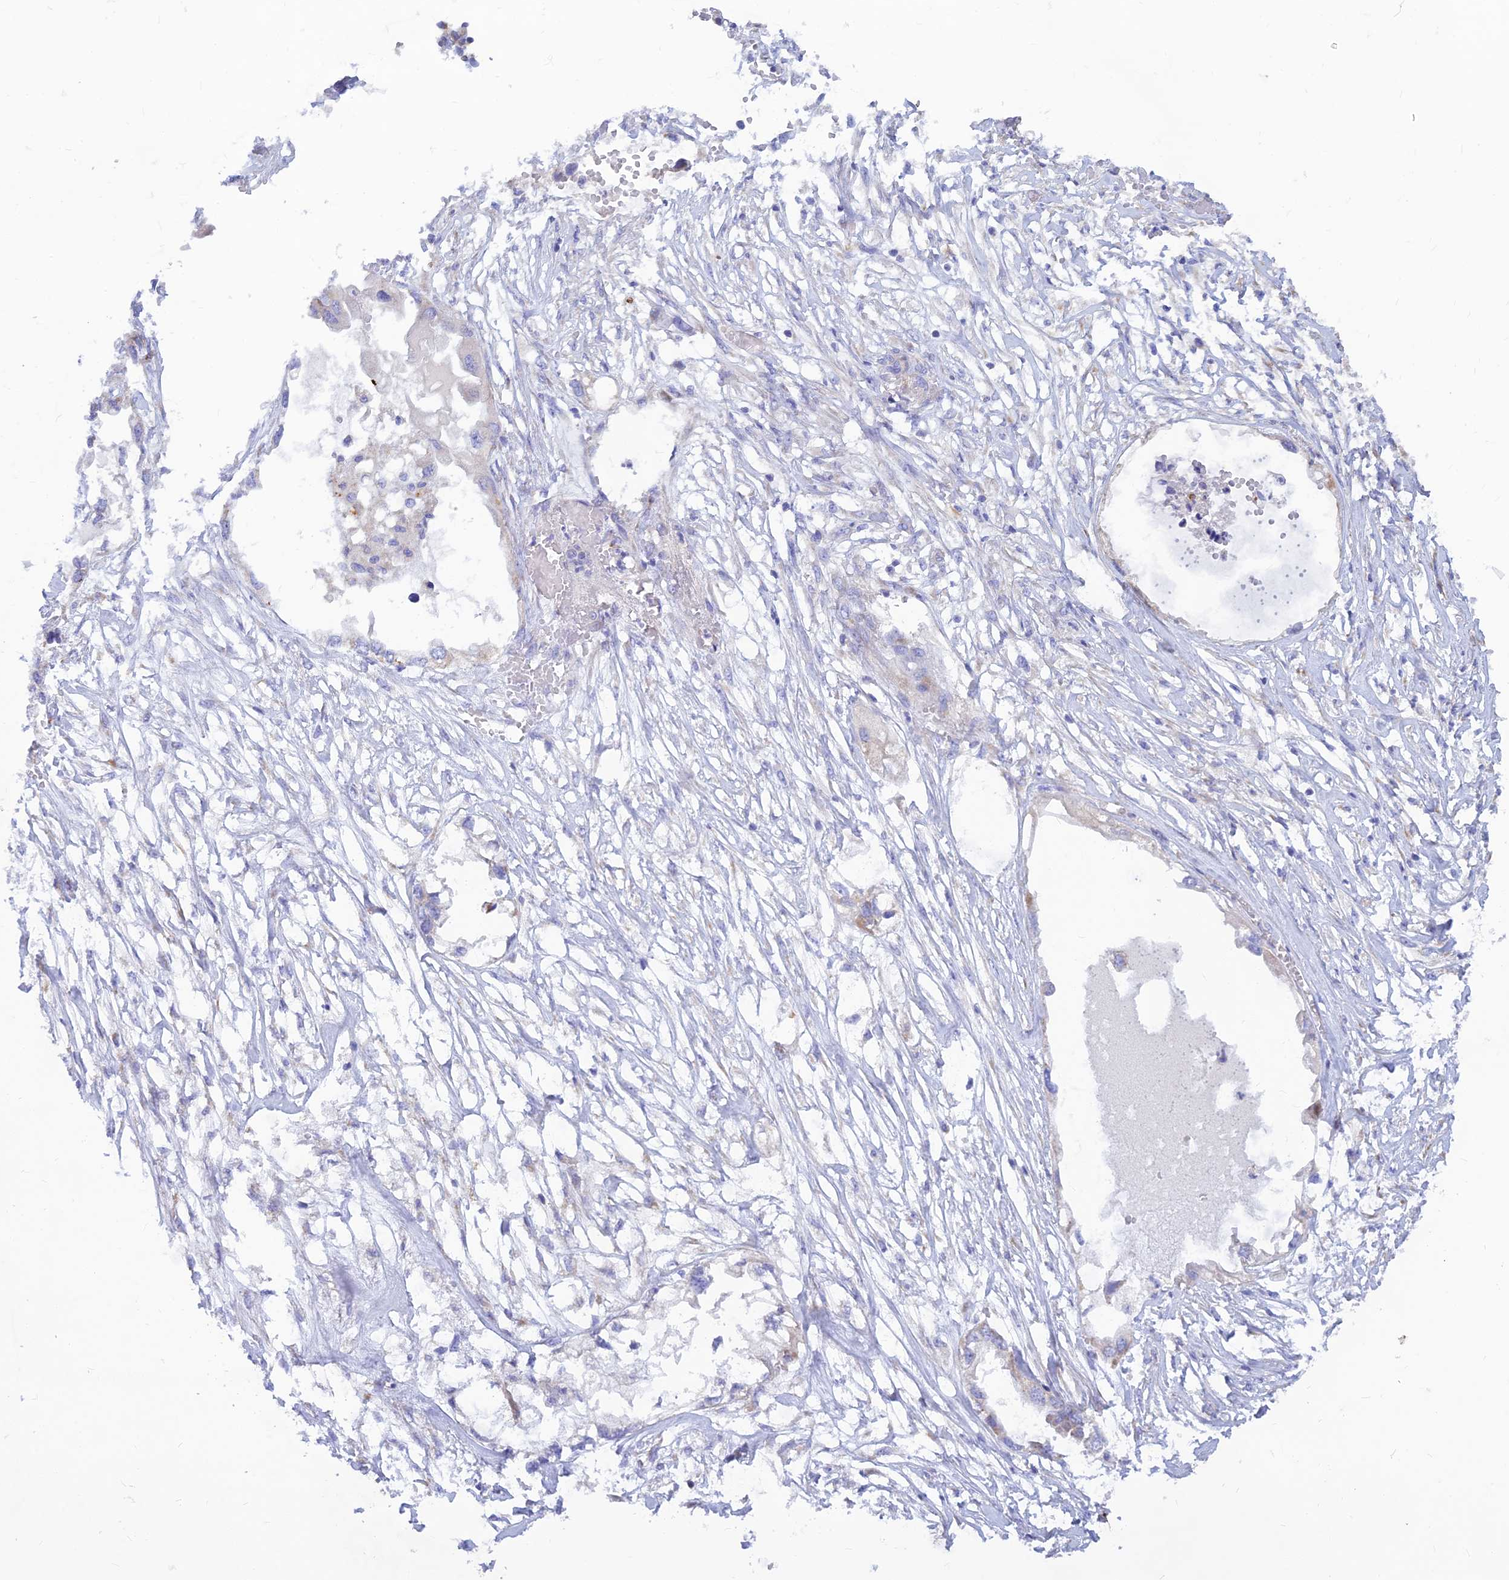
{"staining": {"intensity": "weak", "quantity": "<25%", "location": "cytoplasmic/membranous"}, "tissue": "endometrial cancer", "cell_type": "Tumor cells", "image_type": "cancer", "snomed": [{"axis": "morphology", "description": "Adenocarcinoma, NOS"}, {"axis": "morphology", "description": "Adenocarcinoma, metastatic, NOS"}, {"axis": "topography", "description": "Adipose tissue"}, {"axis": "topography", "description": "Endometrium"}], "caption": "Metastatic adenocarcinoma (endometrial) stained for a protein using immunohistochemistry (IHC) displays no staining tumor cells.", "gene": "TMEM30B", "patient": {"sex": "female", "age": 67}}